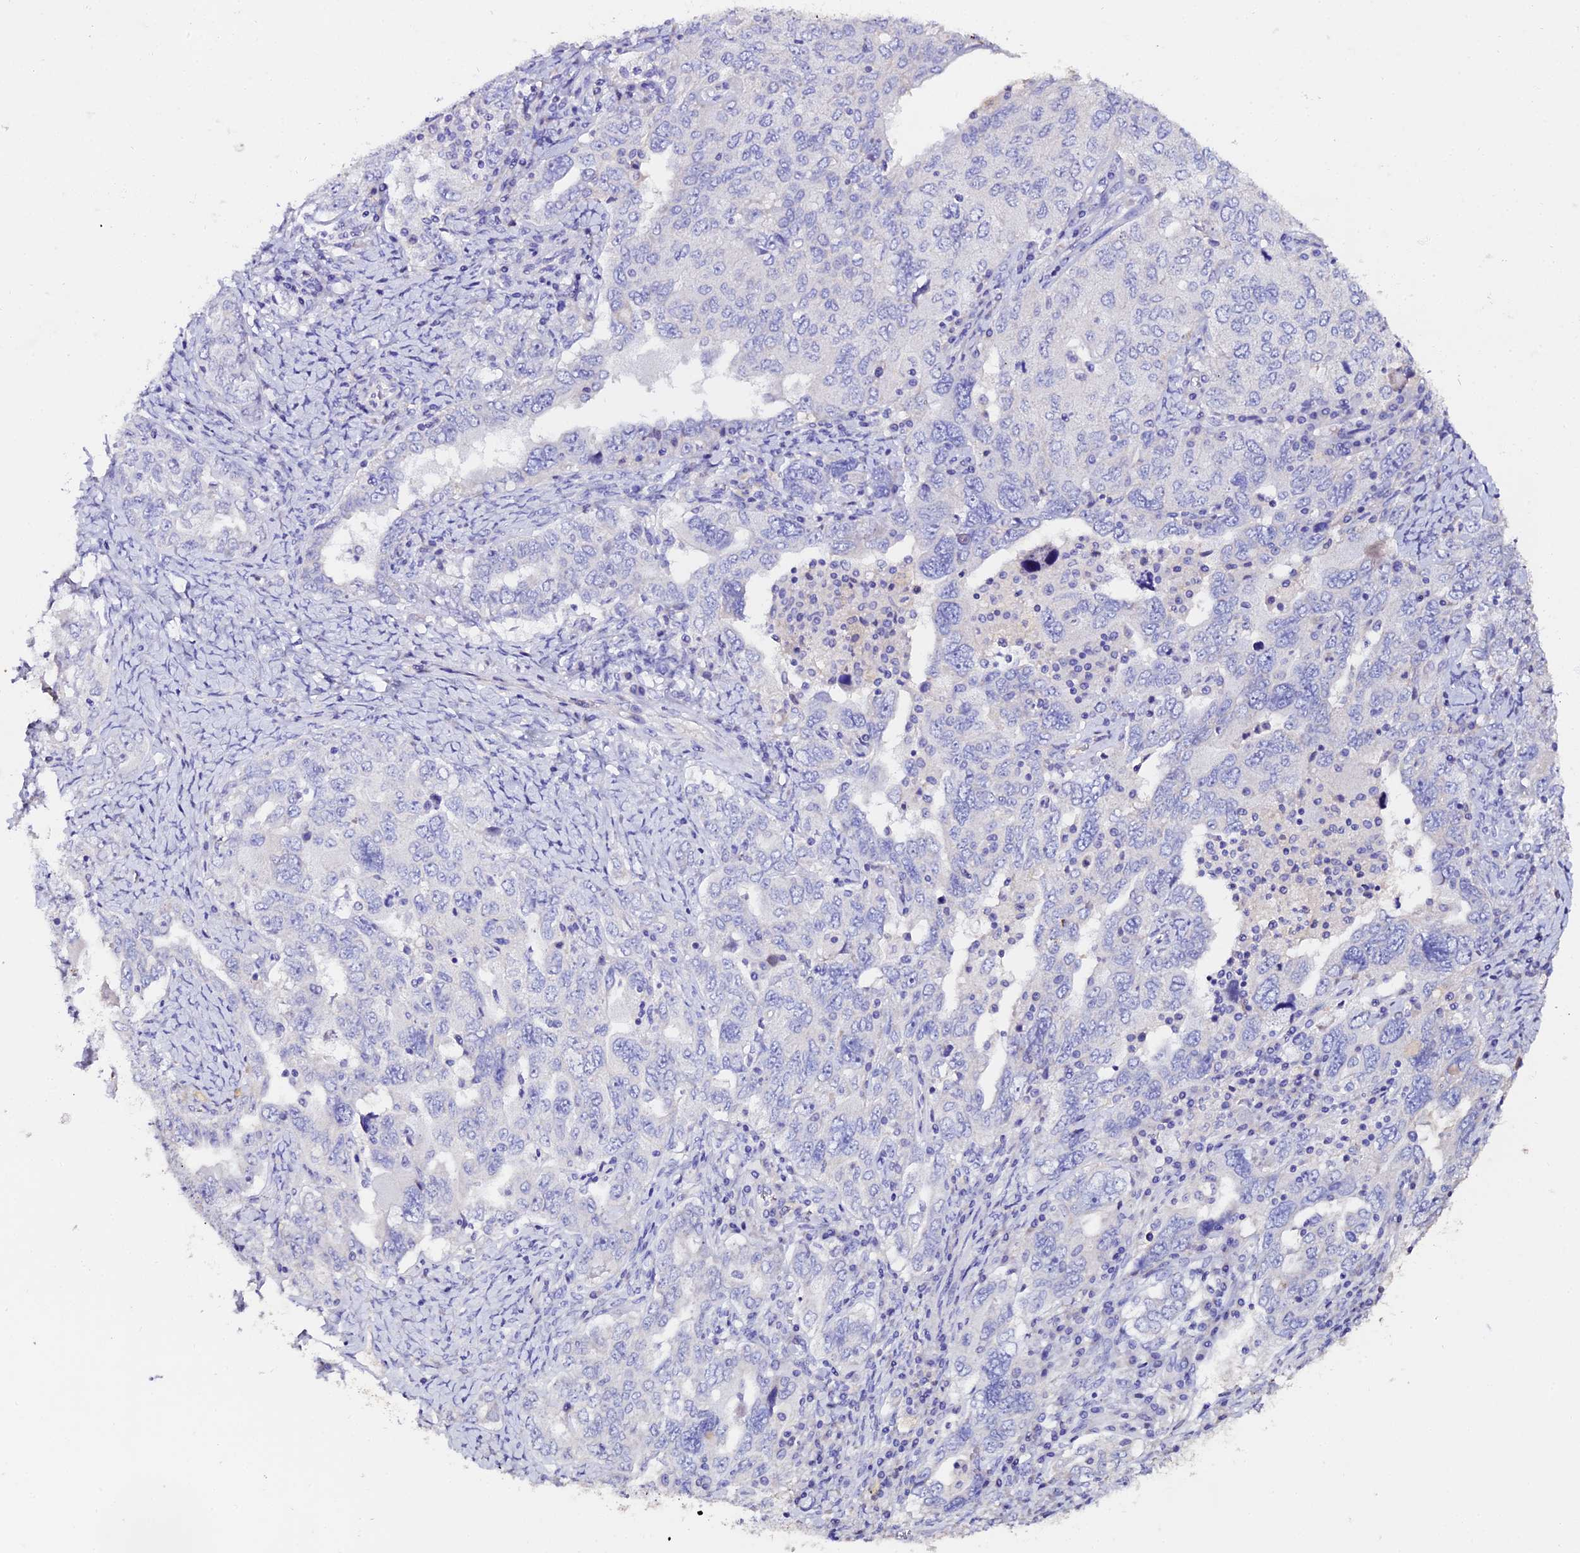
{"staining": {"intensity": "negative", "quantity": "none", "location": "none"}, "tissue": "ovarian cancer", "cell_type": "Tumor cells", "image_type": "cancer", "snomed": [{"axis": "morphology", "description": "Carcinoma, endometroid"}, {"axis": "topography", "description": "Ovary"}], "caption": "Photomicrograph shows no significant protein expression in tumor cells of ovarian cancer.", "gene": "ESRRG", "patient": {"sex": "female", "age": 62}}